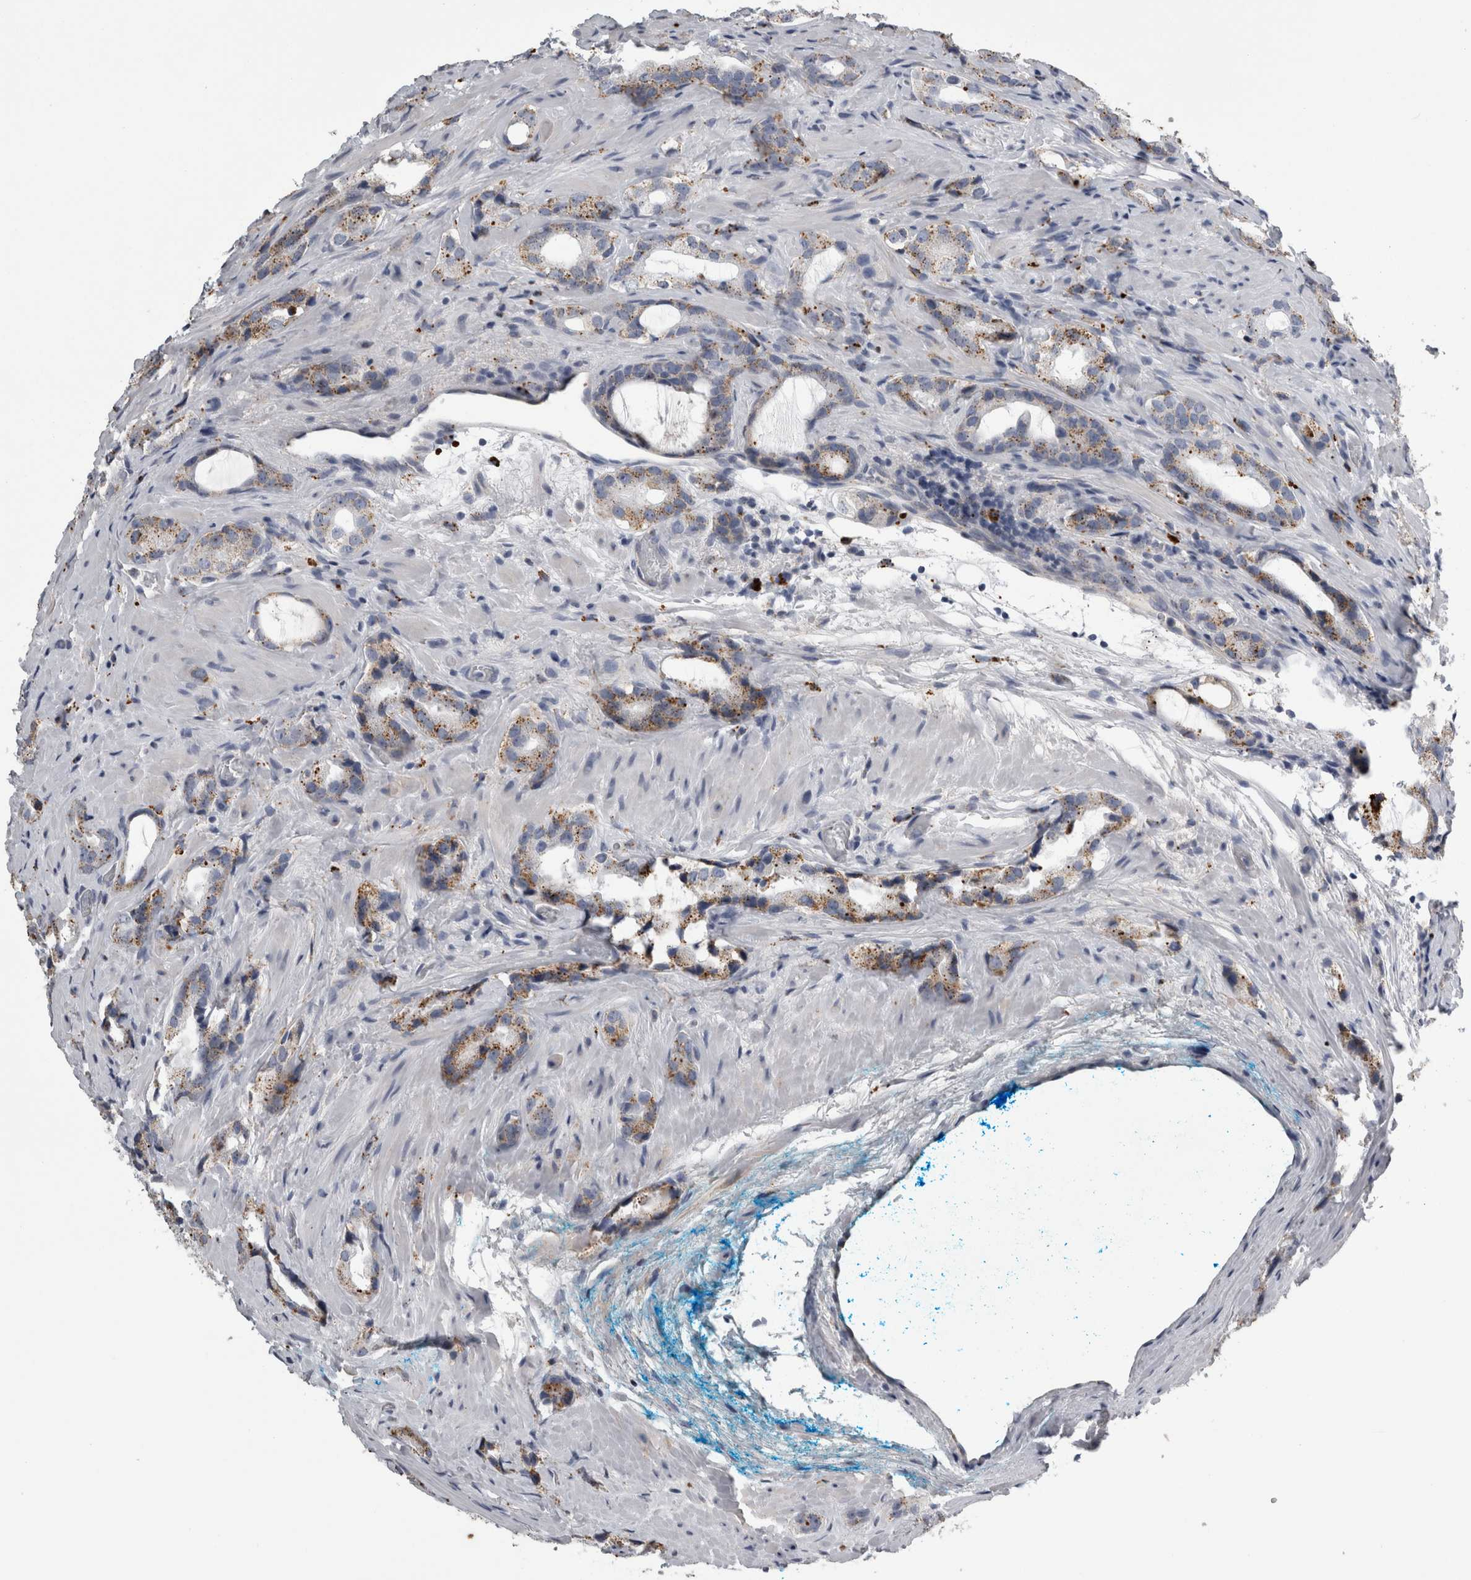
{"staining": {"intensity": "moderate", "quantity": ">75%", "location": "cytoplasmic/membranous"}, "tissue": "prostate cancer", "cell_type": "Tumor cells", "image_type": "cancer", "snomed": [{"axis": "morphology", "description": "Adenocarcinoma, High grade"}, {"axis": "topography", "description": "Prostate"}], "caption": "This micrograph displays prostate adenocarcinoma (high-grade) stained with immunohistochemistry to label a protein in brown. The cytoplasmic/membranous of tumor cells show moderate positivity for the protein. Nuclei are counter-stained blue.", "gene": "DPP7", "patient": {"sex": "male", "age": 63}}